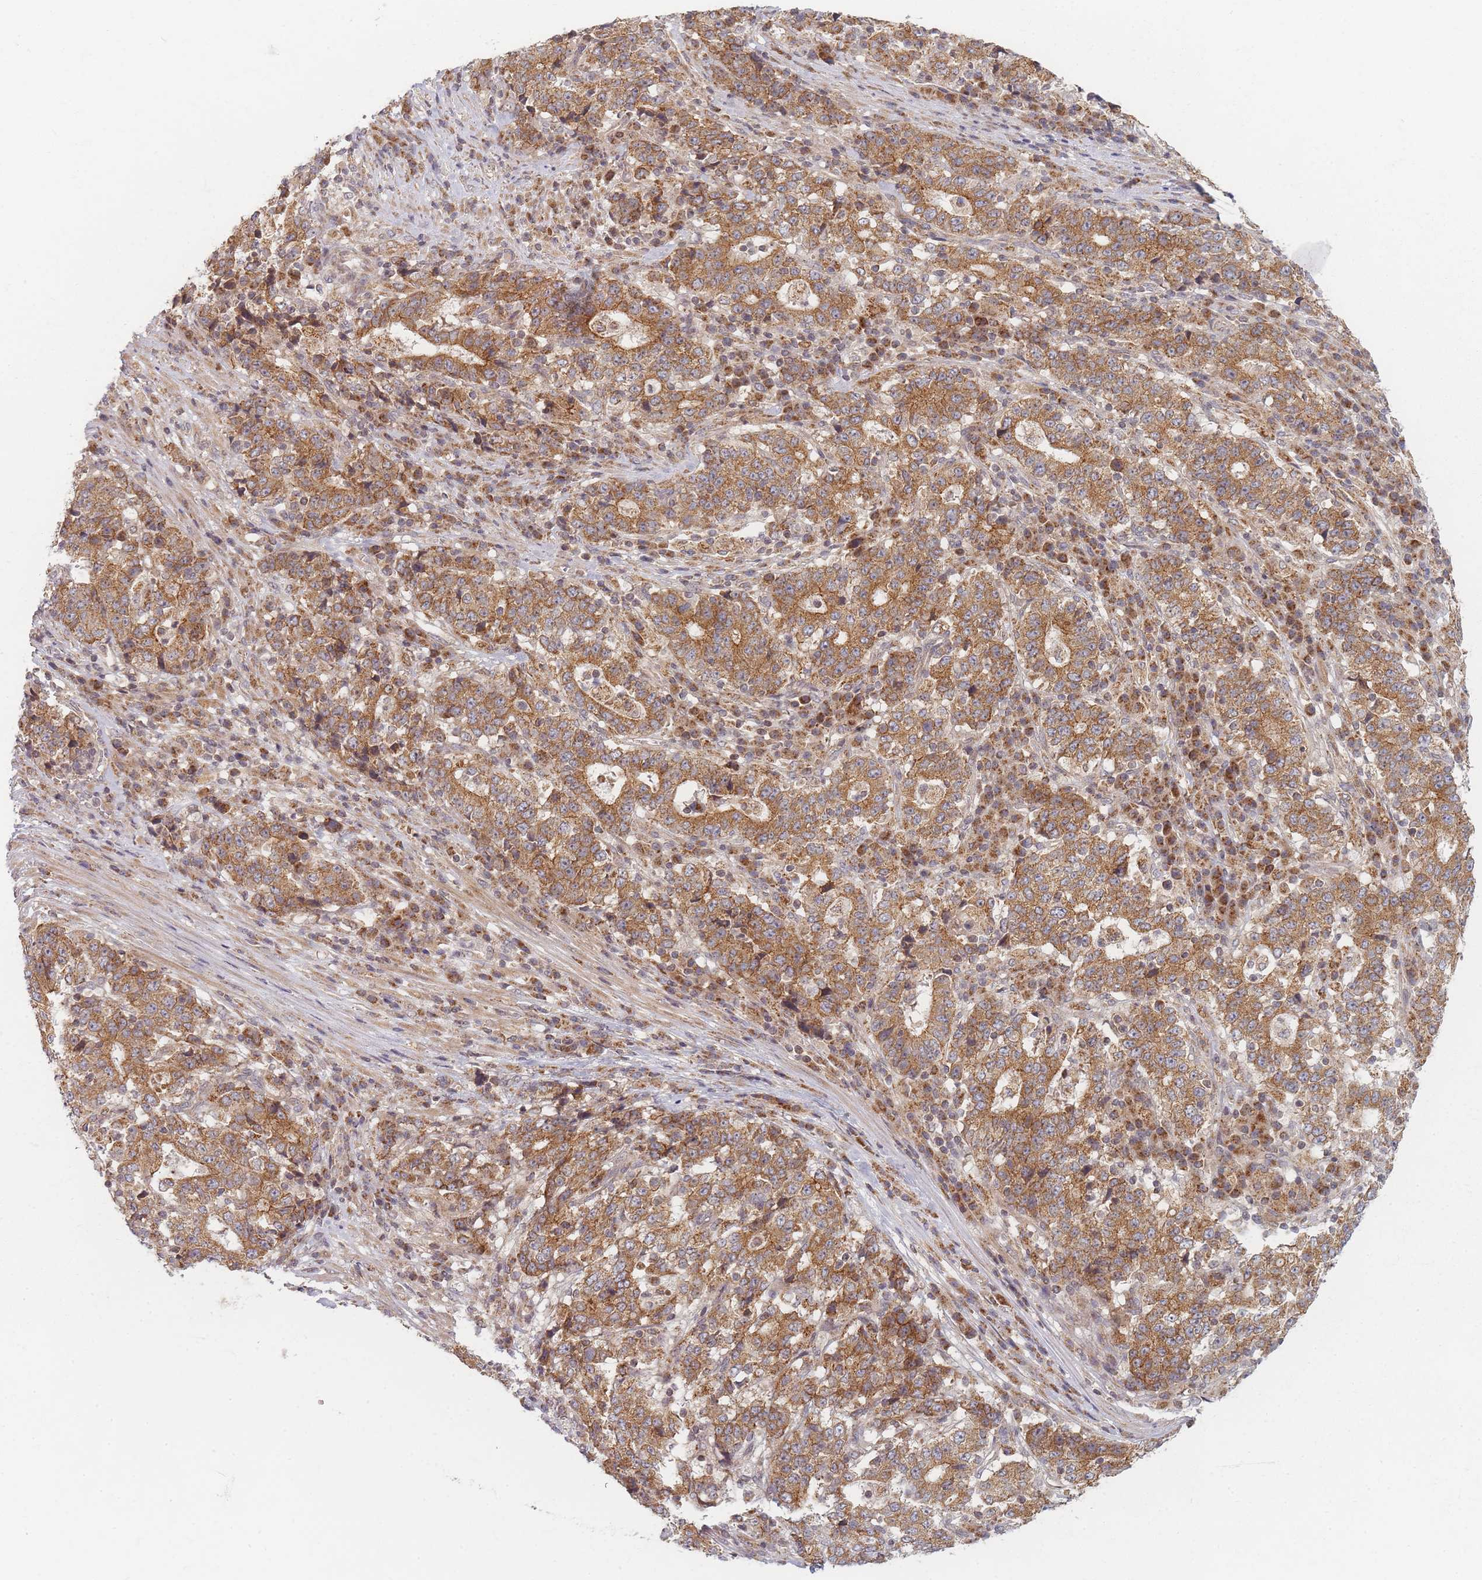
{"staining": {"intensity": "moderate", "quantity": ">75%", "location": "cytoplasmic/membranous"}, "tissue": "stomach cancer", "cell_type": "Tumor cells", "image_type": "cancer", "snomed": [{"axis": "morphology", "description": "Adenocarcinoma, NOS"}, {"axis": "topography", "description": "Stomach"}], "caption": "Stomach adenocarcinoma stained with IHC exhibits moderate cytoplasmic/membranous expression in approximately >75% of tumor cells.", "gene": "RADX", "patient": {"sex": "male", "age": 59}}